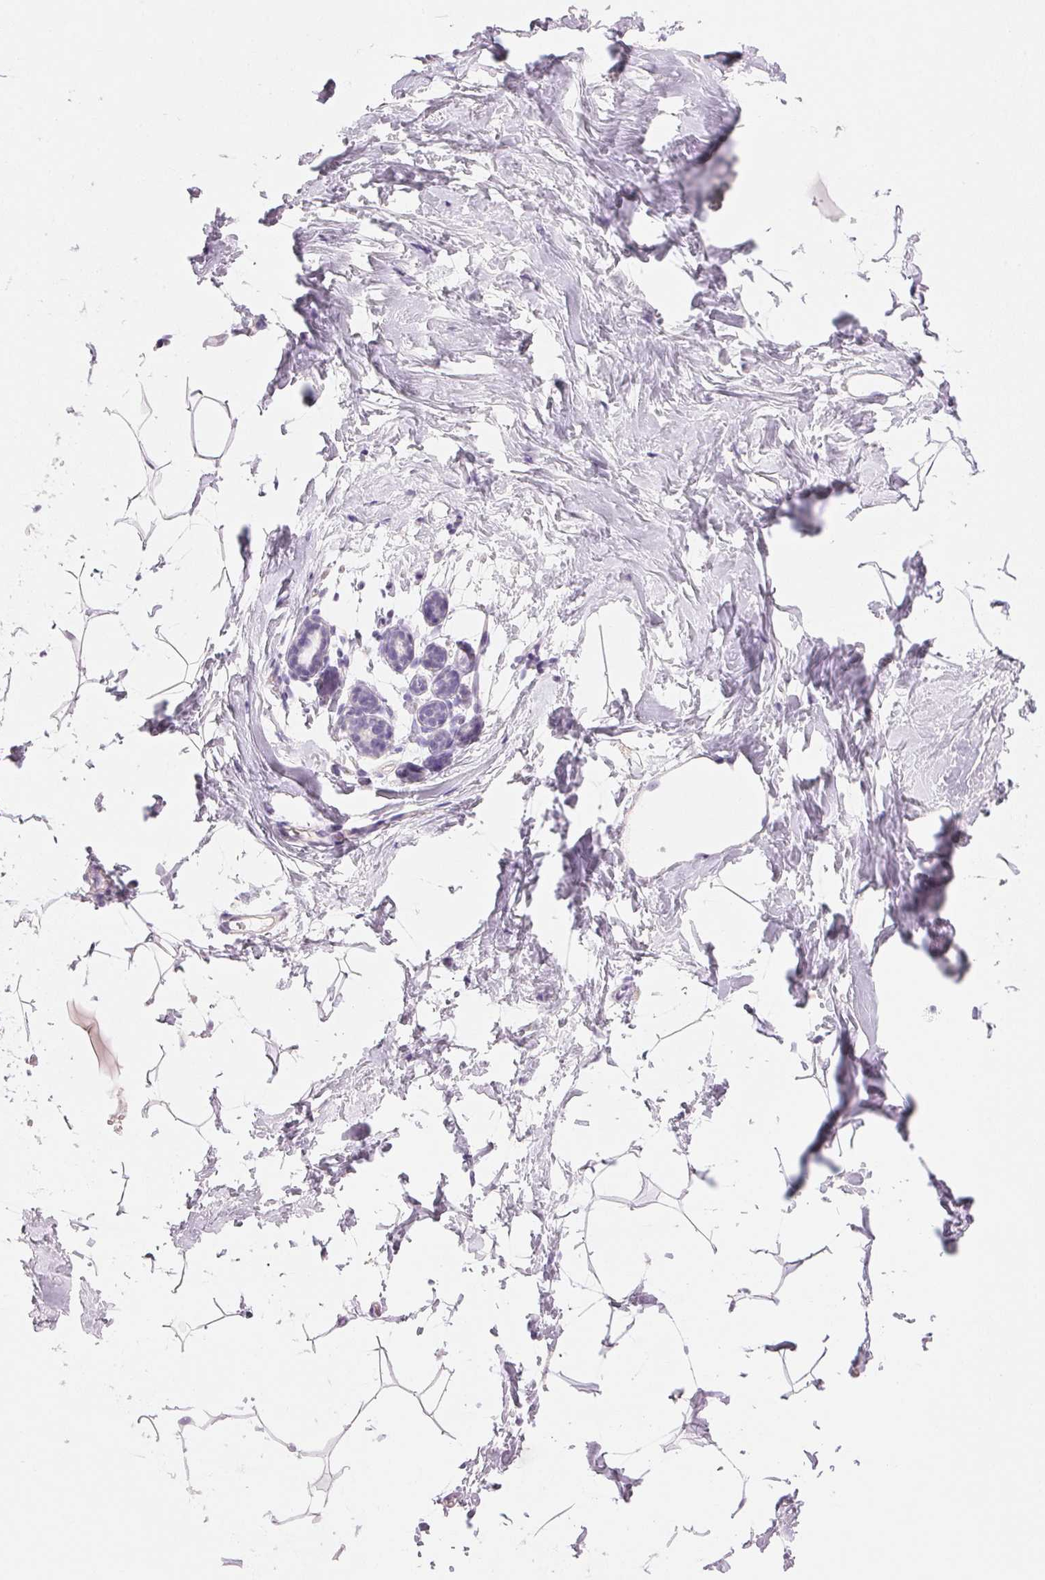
{"staining": {"intensity": "negative", "quantity": "none", "location": "none"}, "tissue": "breast", "cell_type": "Adipocytes", "image_type": "normal", "snomed": [{"axis": "morphology", "description": "Normal tissue, NOS"}, {"axis": "topography", "description": "Breast"}], "caption": "Immunohistochemistry micrograph of benign breast stained for a protein (brown), which reveals no positivity in adipocytes.", "gene": "CYP11B1", "patient": {"sex": "female", "age": 32}}